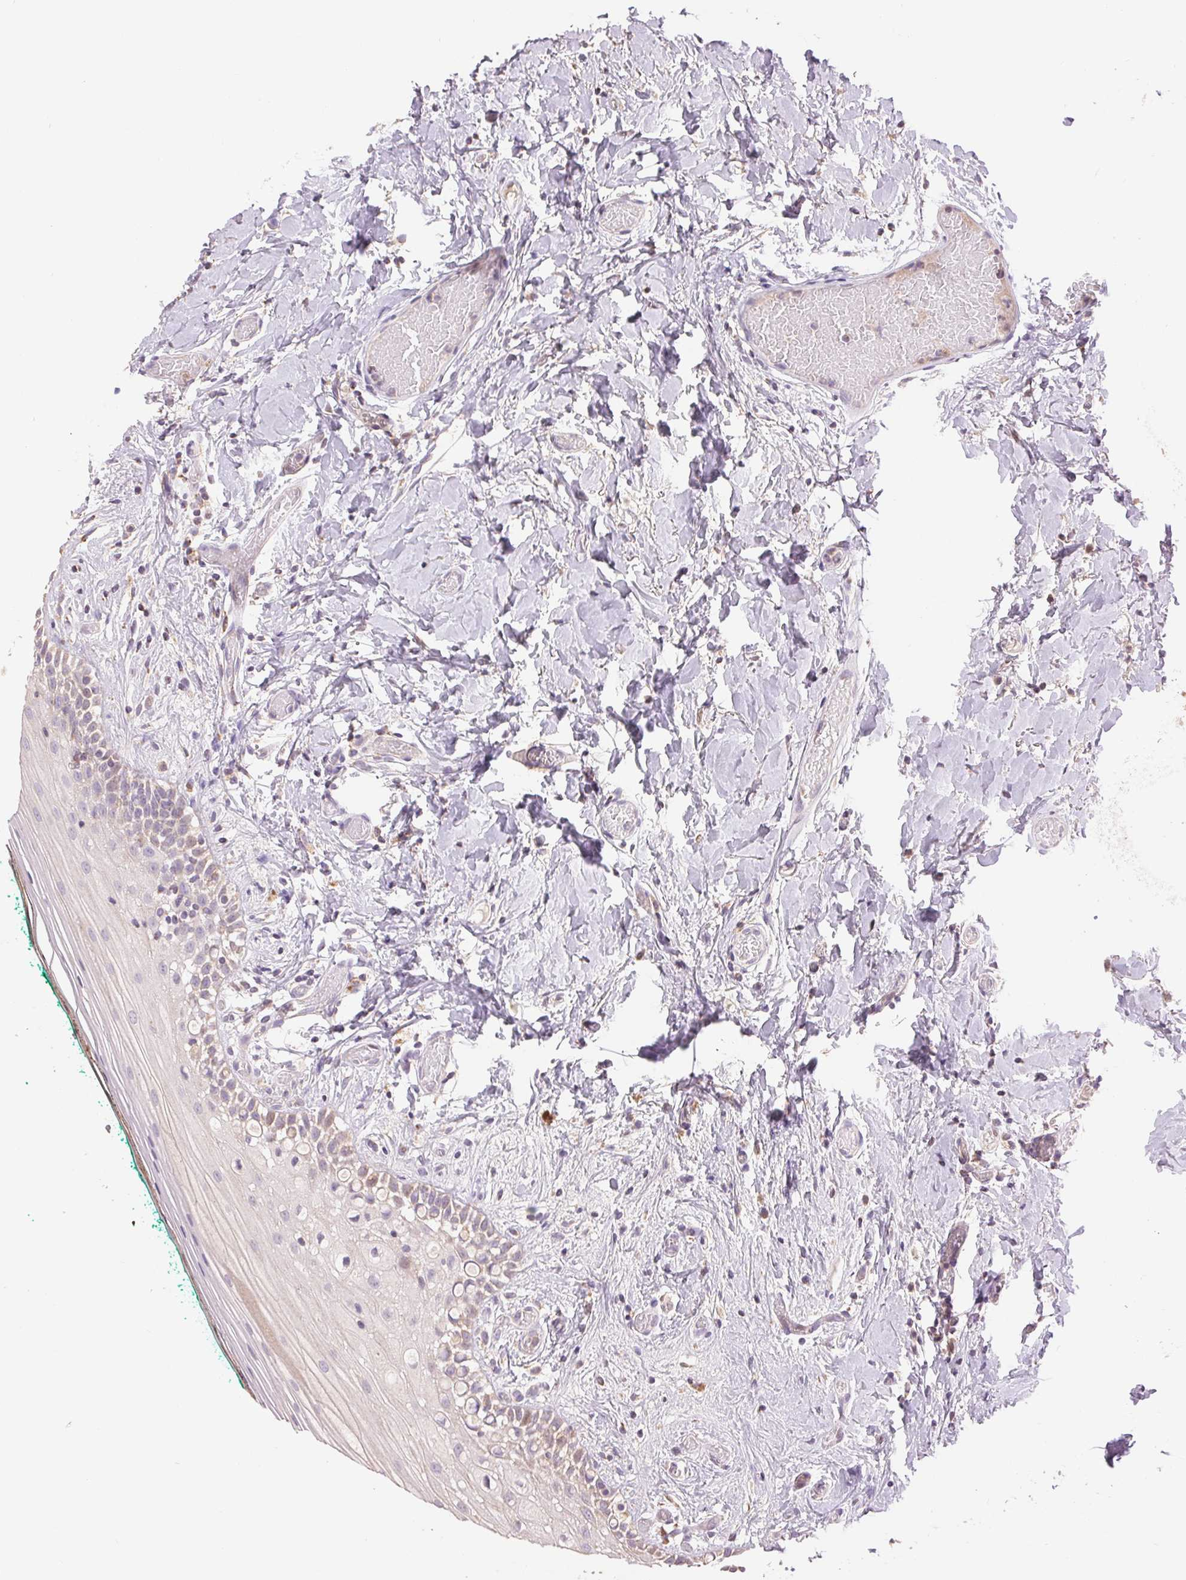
{"staining": {"intensity": "weak", "quantity": "25%-75%", "location": "cytoplasmic/membranous"}, "tissue": "oral mucosa", "cell_type": "Squamous epithelial cells", "image_type": "normal", "snomed": [{"axis": "morphology", "description": "Normal tissue, NOS"}, {"axis": "topography", "description": "Oral tissue"}], "caption": "Squamous epithelial cells demonstrate low levels of weak cytoplasmic/membranous expression in about 25%-75% of cells in normal oral mucosa. (Brightfield microscopy of DAB IHC at high magnification).", "gene": "DGUOK", "patient": {"sex": "female", "age": 83}}